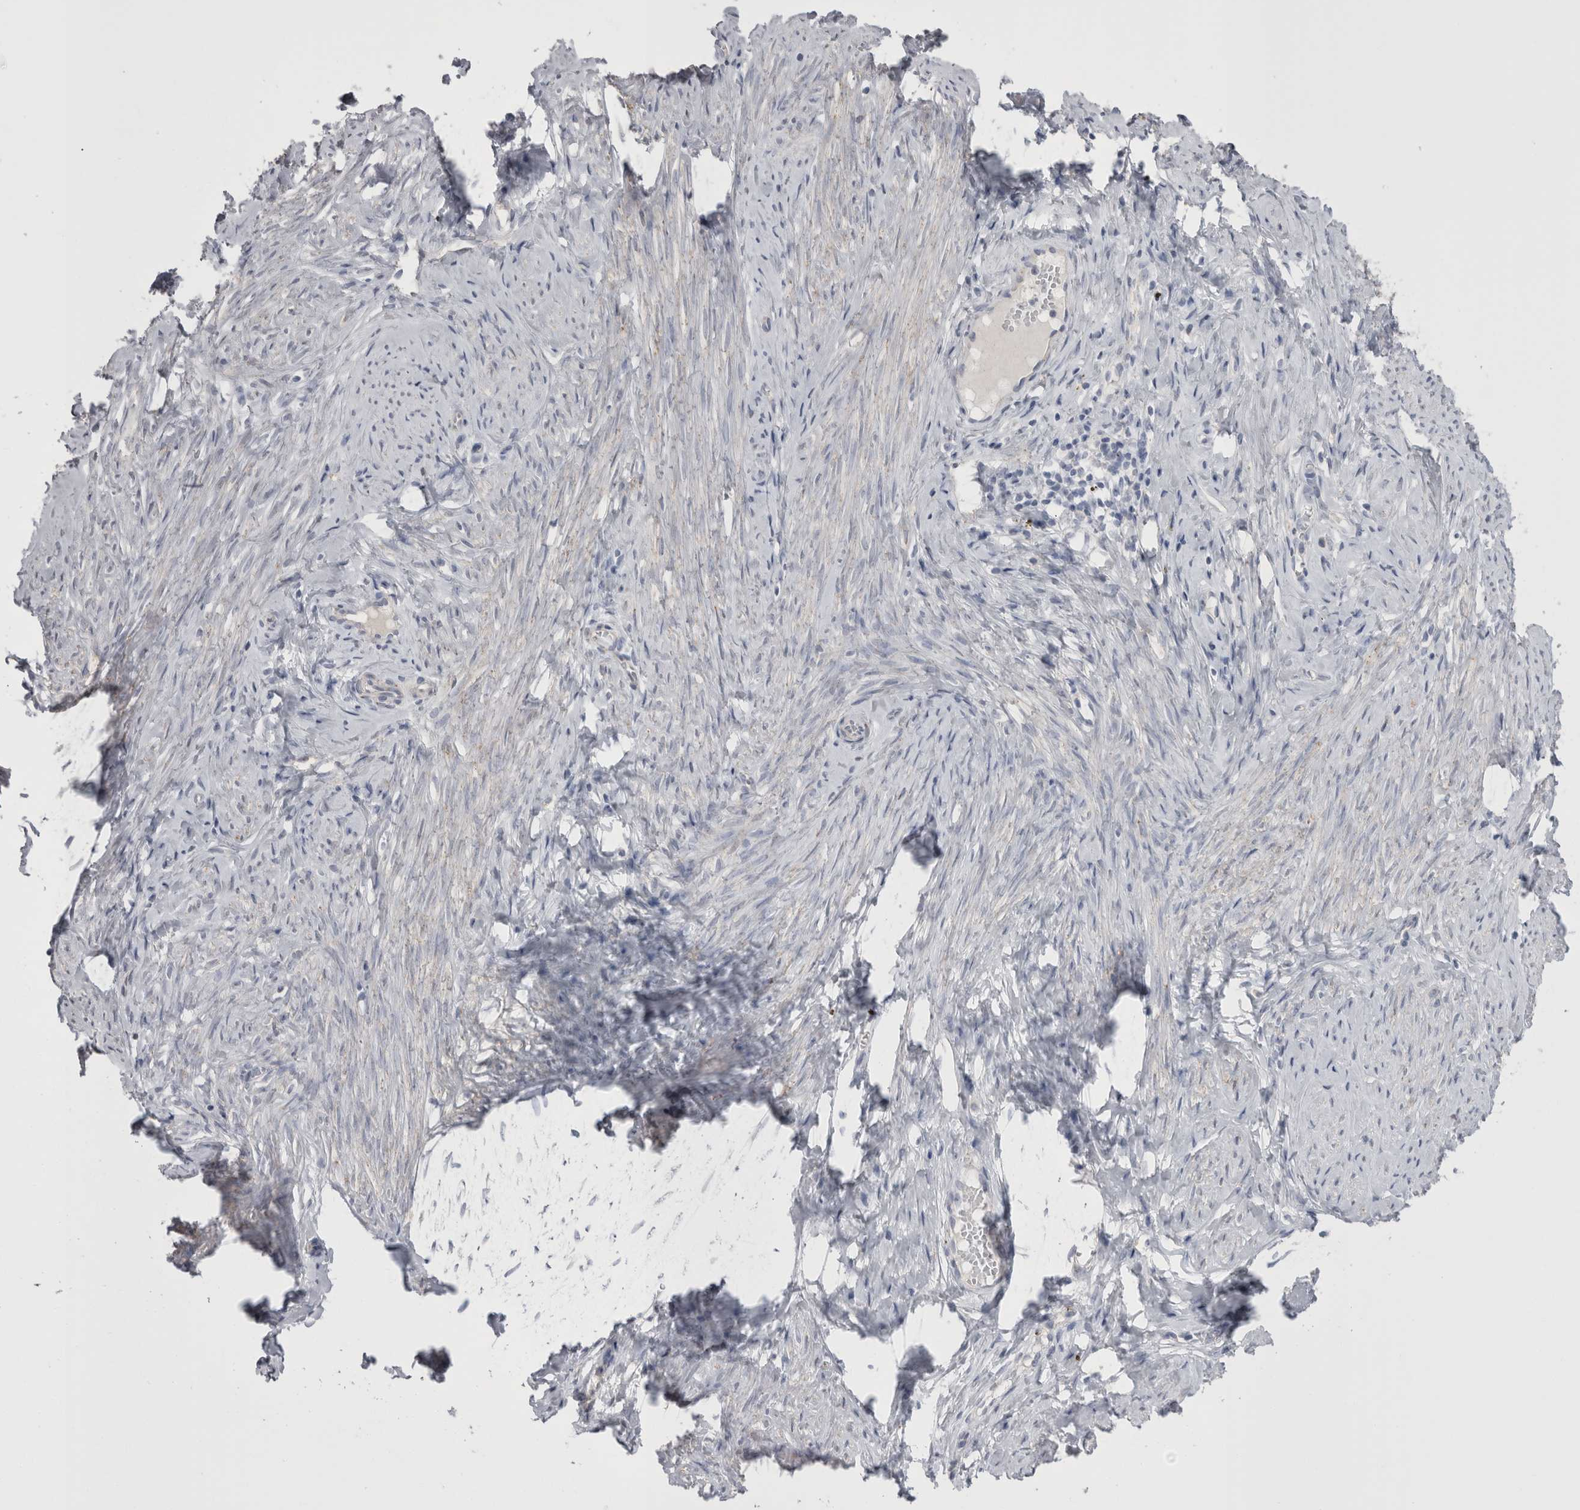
{"staining": {"intensity": "weak", "quantity": "<25%", "location": "cytoplasmic/membranous"}, "tissue": "cervix", "cell_type": "Glandular cells", "image_type": "normal", "snomed": [{"axis": "morphology", "description": "Normal tissue, NOS"}, {"axis": "topography", "description": "Cervix"}], "caption": "The image displays no significant expression in glandular cells of cervix. The staining is performed using DAB brown chromogen with nuclei counter-stained in using hematoxylin.", "gene": "EPDR1", "patient": {"sex": "female", "age": 36}}